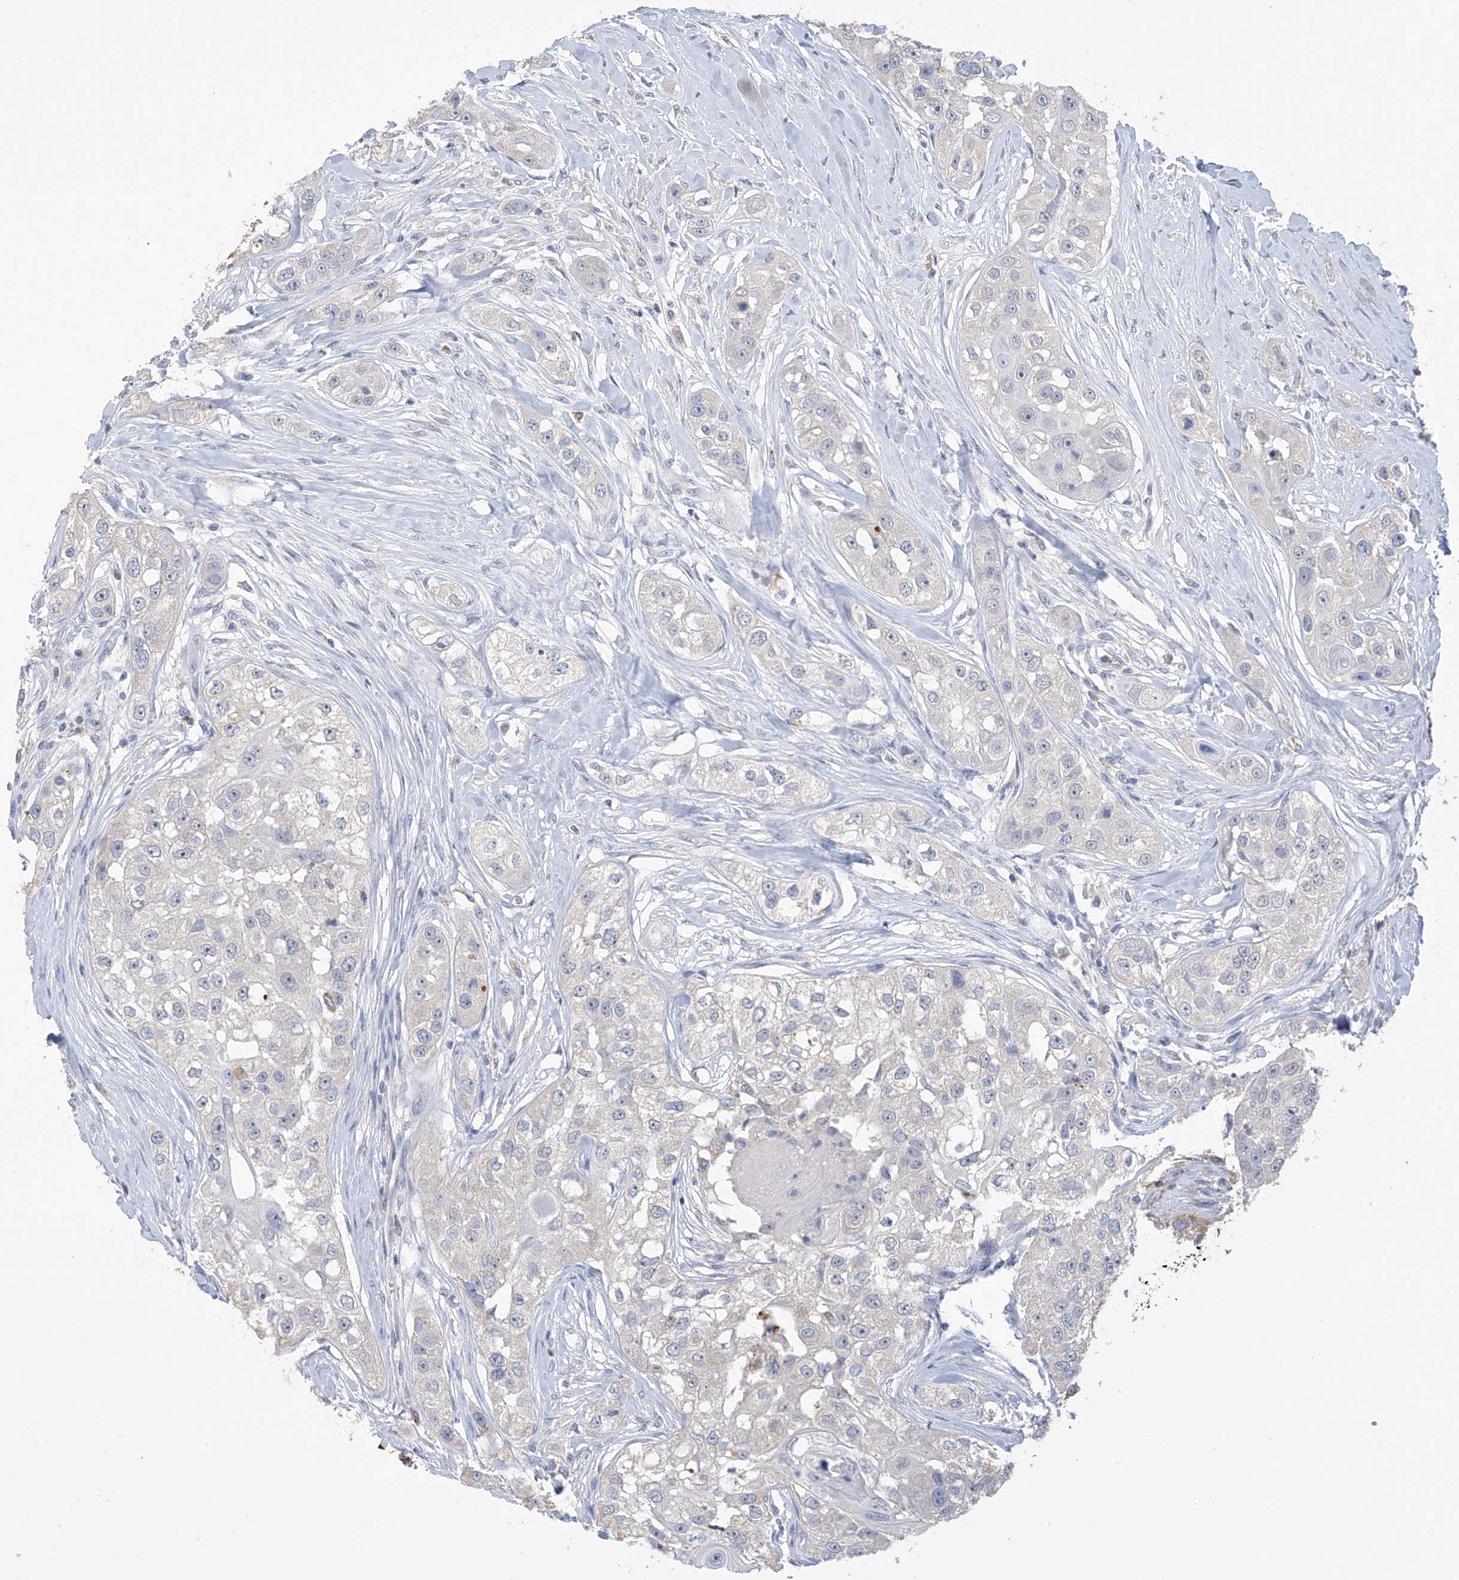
{"staining": {"intensity": "strong", "quantity": "<25%", "location": "cytoplasmic/membranous"}, "tissue": "head and neck cancer", "cell_type": "Tumor cells", "image_type": "cancer", "snomed": [{"axis": "morphology", "description": "Normal tissue, NOS"}, {"axis": "morphology", "description": "Squamous cell carcinoma, NOS"}, {"axis": "topography", "description": "Skeletal muscle"}, {"axis": "topography", "description": "Head-Neck"}], "caption": "DAB (3,3'-diaminobenzidine) immunohistochemical staining of human squamous cell carcinoma (head and neck) displays strong cytoplasmic/membranous protein positivity in about <25% of tumor cells. The protein of interest is stained brown, and the nuclei are stained in blue (DAB (3,3'-diaminobenzidine) IHC with brightfield microscopy, high magnification).", "gene": "OGT", "patient": {"sex": "male", "age": 51}}